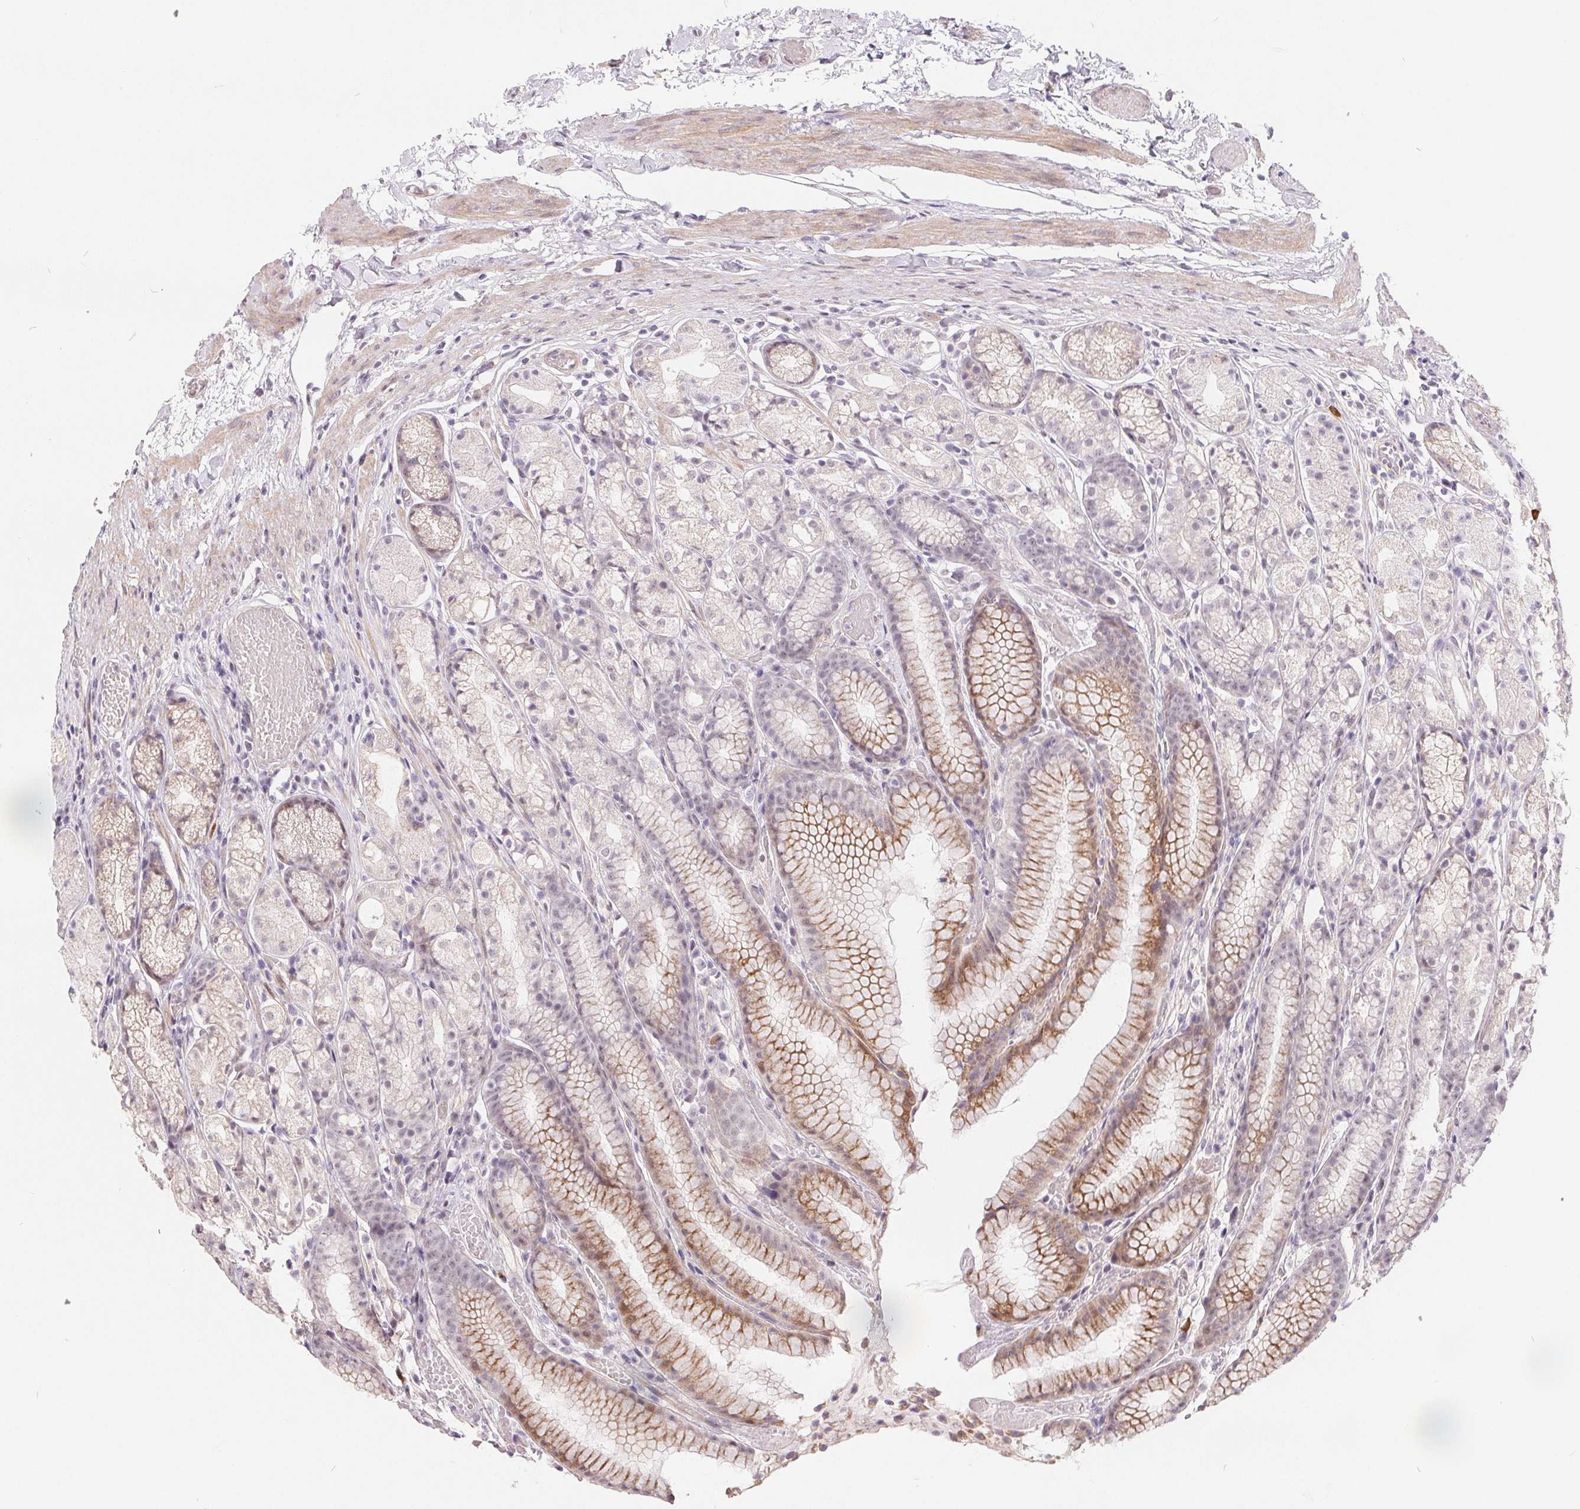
{"staining": {"intensity": "moderate", "quantity": "<25%", "location": "cytoplasmic/membranous,nuclear"}, "tissue": "stomach", "cell_type": "Glandular cells", "image_type": "normal", "snomed": [{"axis": "morphology", "description": "Normal tissue, NOS"}, {"axis": "topography", "description": "Stomach"}], "caption": "Immunohistochemical staining of benign stomach demonstrates moderate cytoplasmic/membranous,nuclear protein staining in approximately <25% of glandular cells.", "gene": "NRG2", "patient": {"sex": "male", "age": 70}}